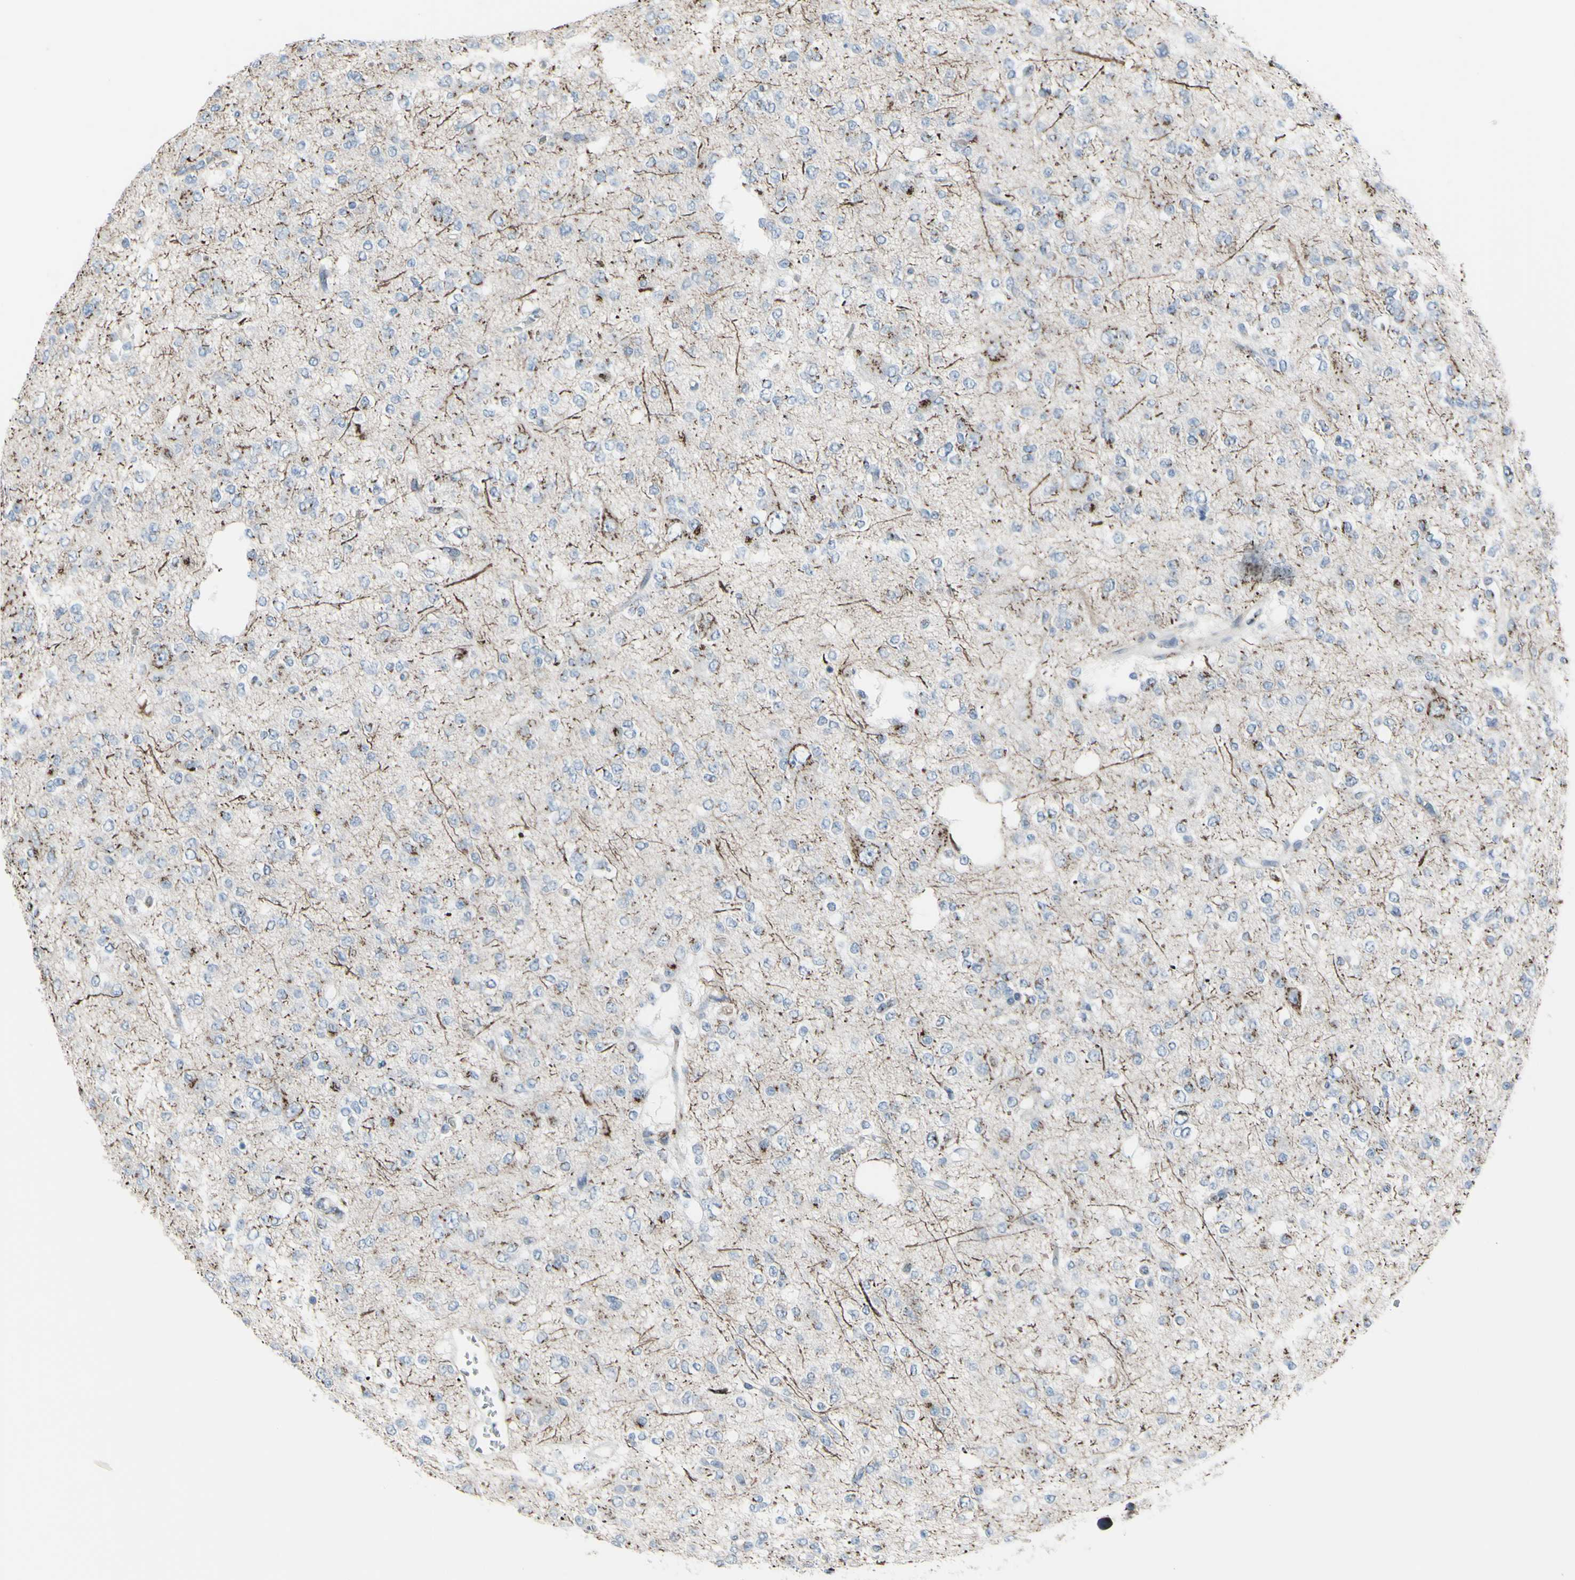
{"staining": {"intensity": "moderate", "quantity": "25%-75%", "location": "cytoplasmic/membranous"}, "tissue": "glioma", "cell_type": "Tumor cells", "image_type": "cancer", "snomed": [{"axis": "morphology", "description": "Glioma, malignant, Low grade"}, {"axis": "topography", "description": "Brain"}], "caption": "DAB (3,3'-diaminobenzidine) immunohistochemical staining of human glioma exhibits moderate cytoplasmic/membranous protein positivity in about 25%-75% of tumor cells.", "gene": "GLG1", "patient": {"sex": "male", "age": 38}}